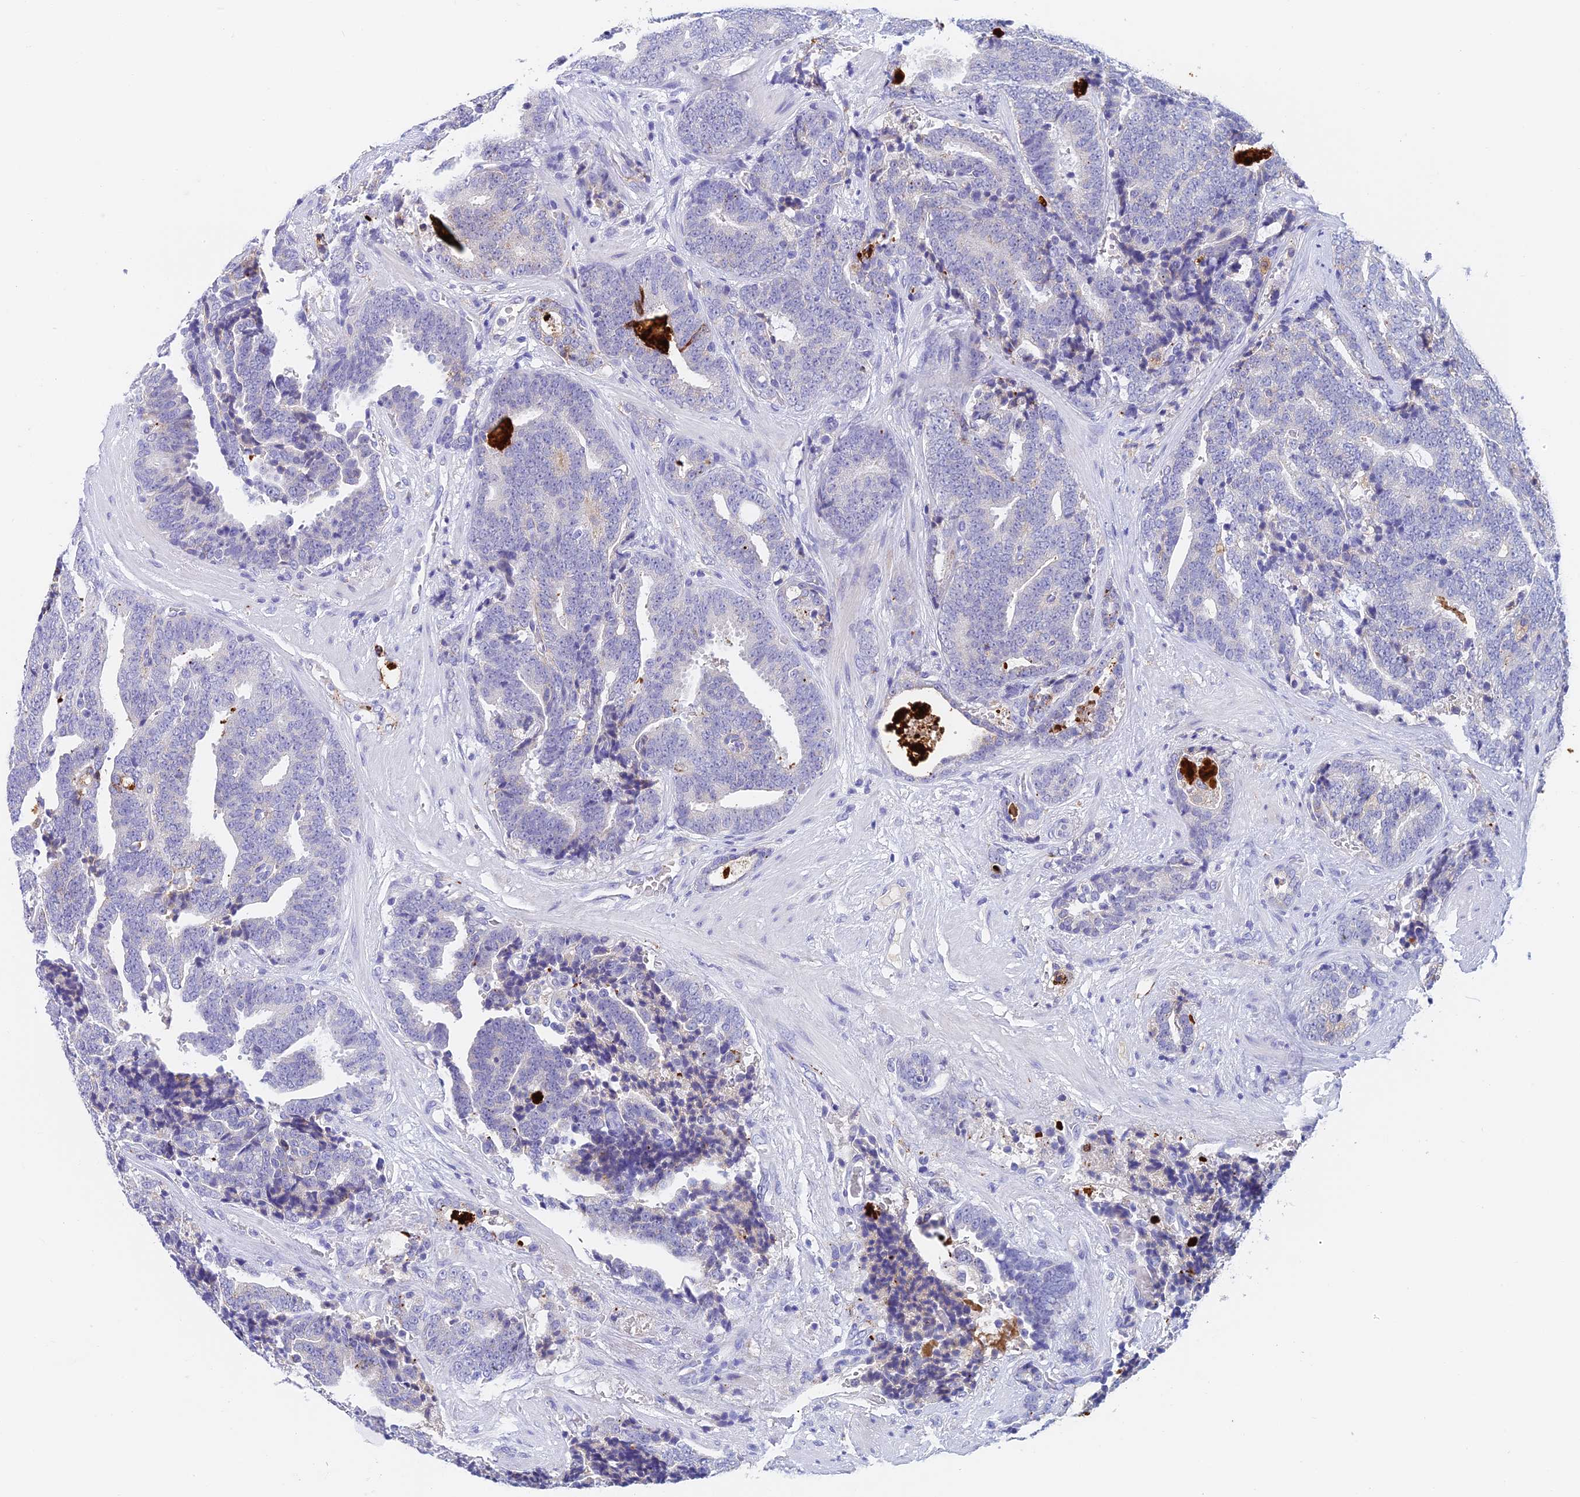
{"staining": {"intensity": "negative", "quantity": "none", "location": "none"}, "tissue": "prostate cancer", "cell_type": "Tumor cells", "image_type": "cancer", "snomed": [{"axis": "morphology", "description": "Adenocarcinoma, High grade"}, {"axis": "topography", "description": "Prostate and seminal vesicle, NOS"}], "caption": "Tumor cells are negative for brown protein staining in prostate cancer (high-grade adenocarcinoma).", "gene": "ADAMTS13", "patient": {"sex": "male", "age": 67}}